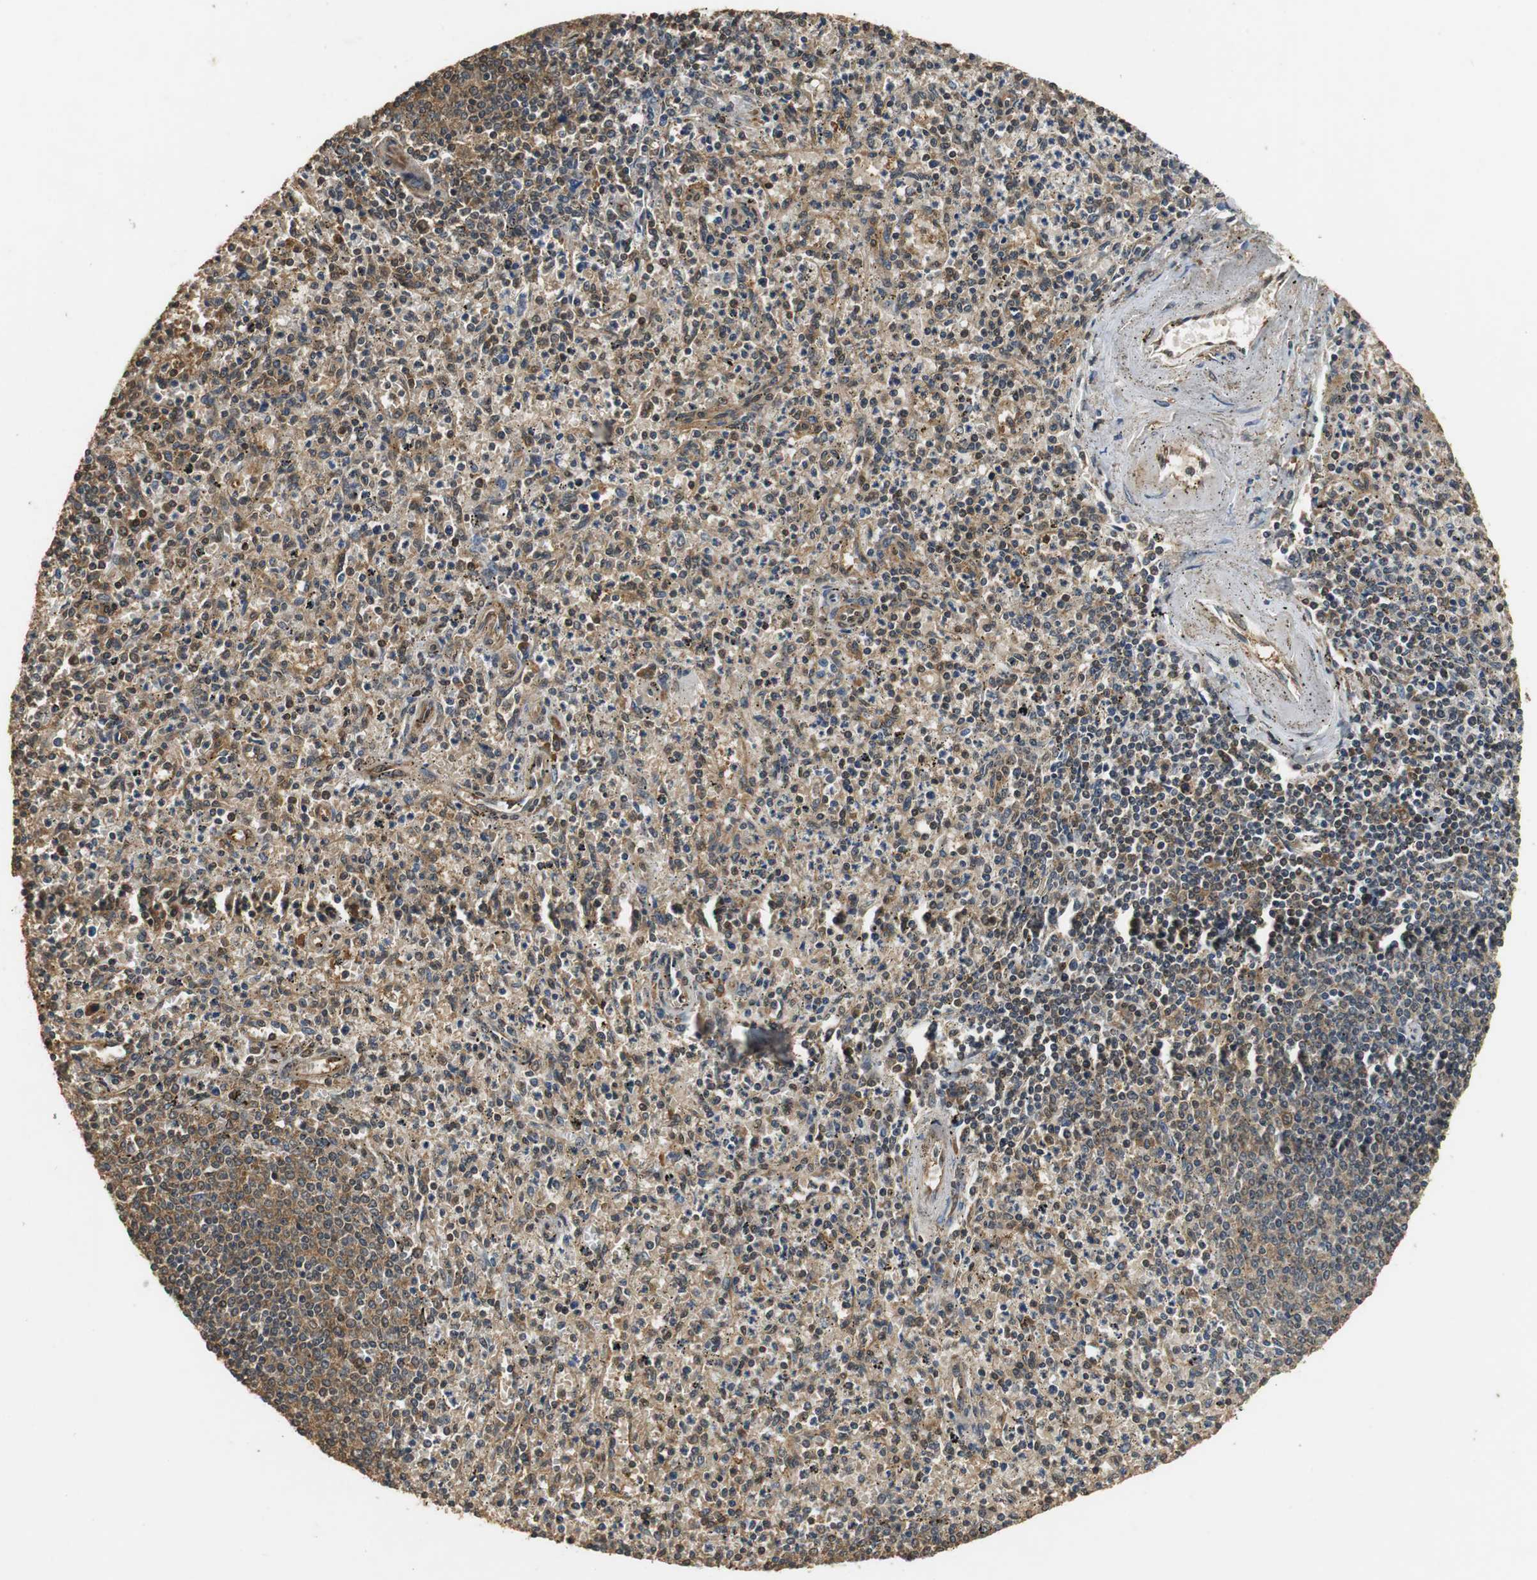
{"staining": {"intensity": "moderate", "quantity": ">75%", "location": "cytoplasmic/membranous,nuclear"}, "tissue": "spleen", "cell_type": "Cells in red pulp", "image_type": "normal", "snomed": [{"axis": "morphology", "description": "Normal tissue, NOS"}, {"axis": "topography", "description": "Spleen"}], "caption": "Moderate cytoplasmic/membranous,nuclear positivity is present in about >75% of cells in red pulp in benign spleen.", "gene": "UBQLN2", "patient": {"sex": "male", "age": 72}}